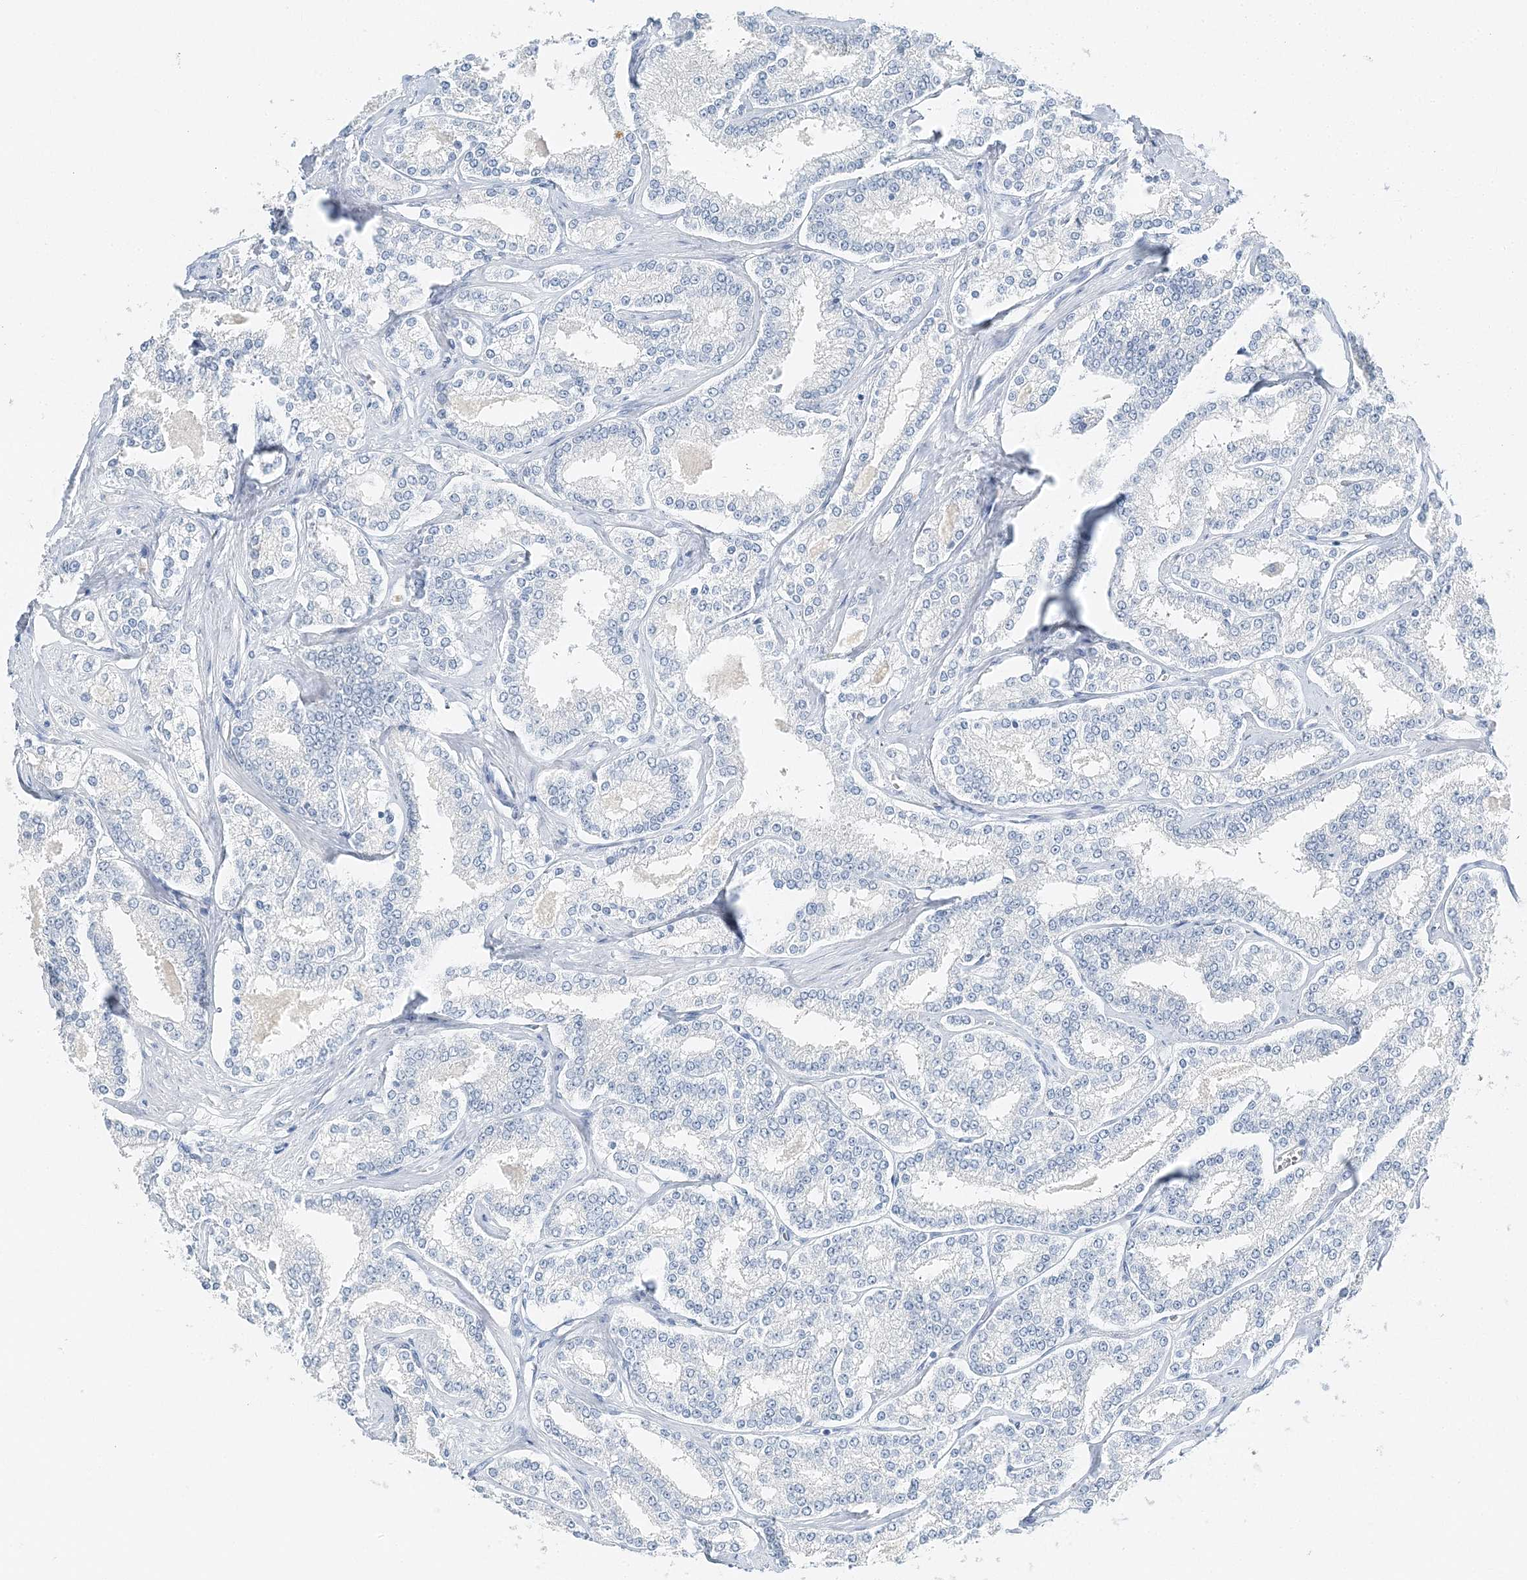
{"staining": {"intensity": "negative", "quantity": "none", "location": "none"}, "tissue": "prostate cancer", "cell_type": "Tumor cells", "image_type": "cancer", "snomed": [{"axis": "morphology", "description": "Normal tissue, NOS"}, {"axis": "morphology", "description": "Adenocarcinoma, High grade"}, {"axis": "topography", "description": "Prostate"}], "caption": "High power microscopy photomicrograph of an IHC histopathology image of adenocarcinoma (high-grade) (prostate), revealing no significant expression in tumor cells.", "gene": "VILL", "patient": {"sex": "male", "age": 83}}